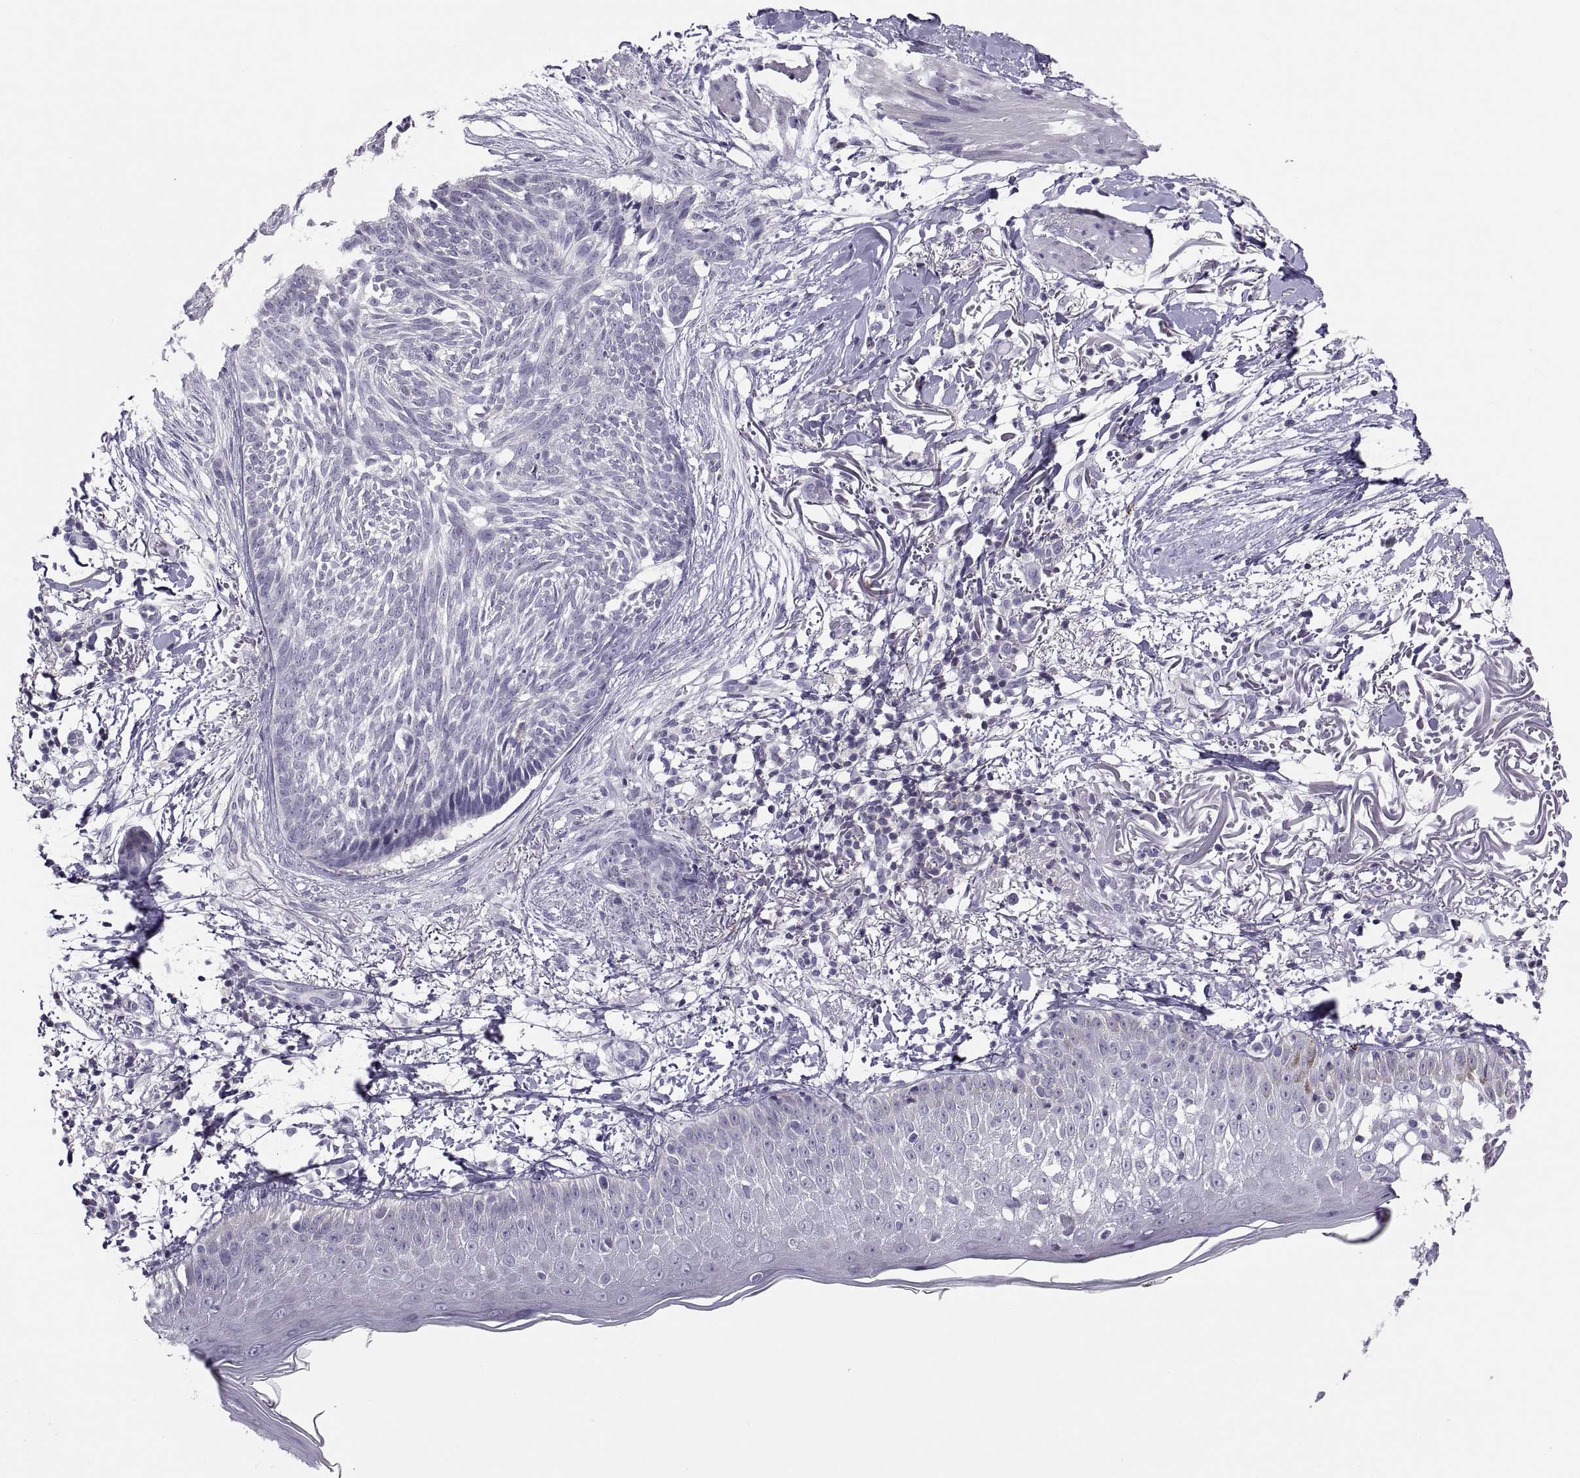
{"staining": {"intensity": "negative", "quantity": "none", "location": "none"}, "tissue": "skin cancer", "cell_type": "Tumor cells", "image_type": "cancer", "snomed": [{"axis": "morphology", "description": "Normal tissue, NOS"}, {"axis": "morphology", "description": "Basal cell carcinoma"}, {"axis": "topography", "description": "Skin"}], "caption": "IHC image of human basal cell carcinoma (skin) stained for a protein (brown), which shows no expression in tumor cells.", "gene": "TTC21A", "patient": {"sex": "male", "age": 84}}